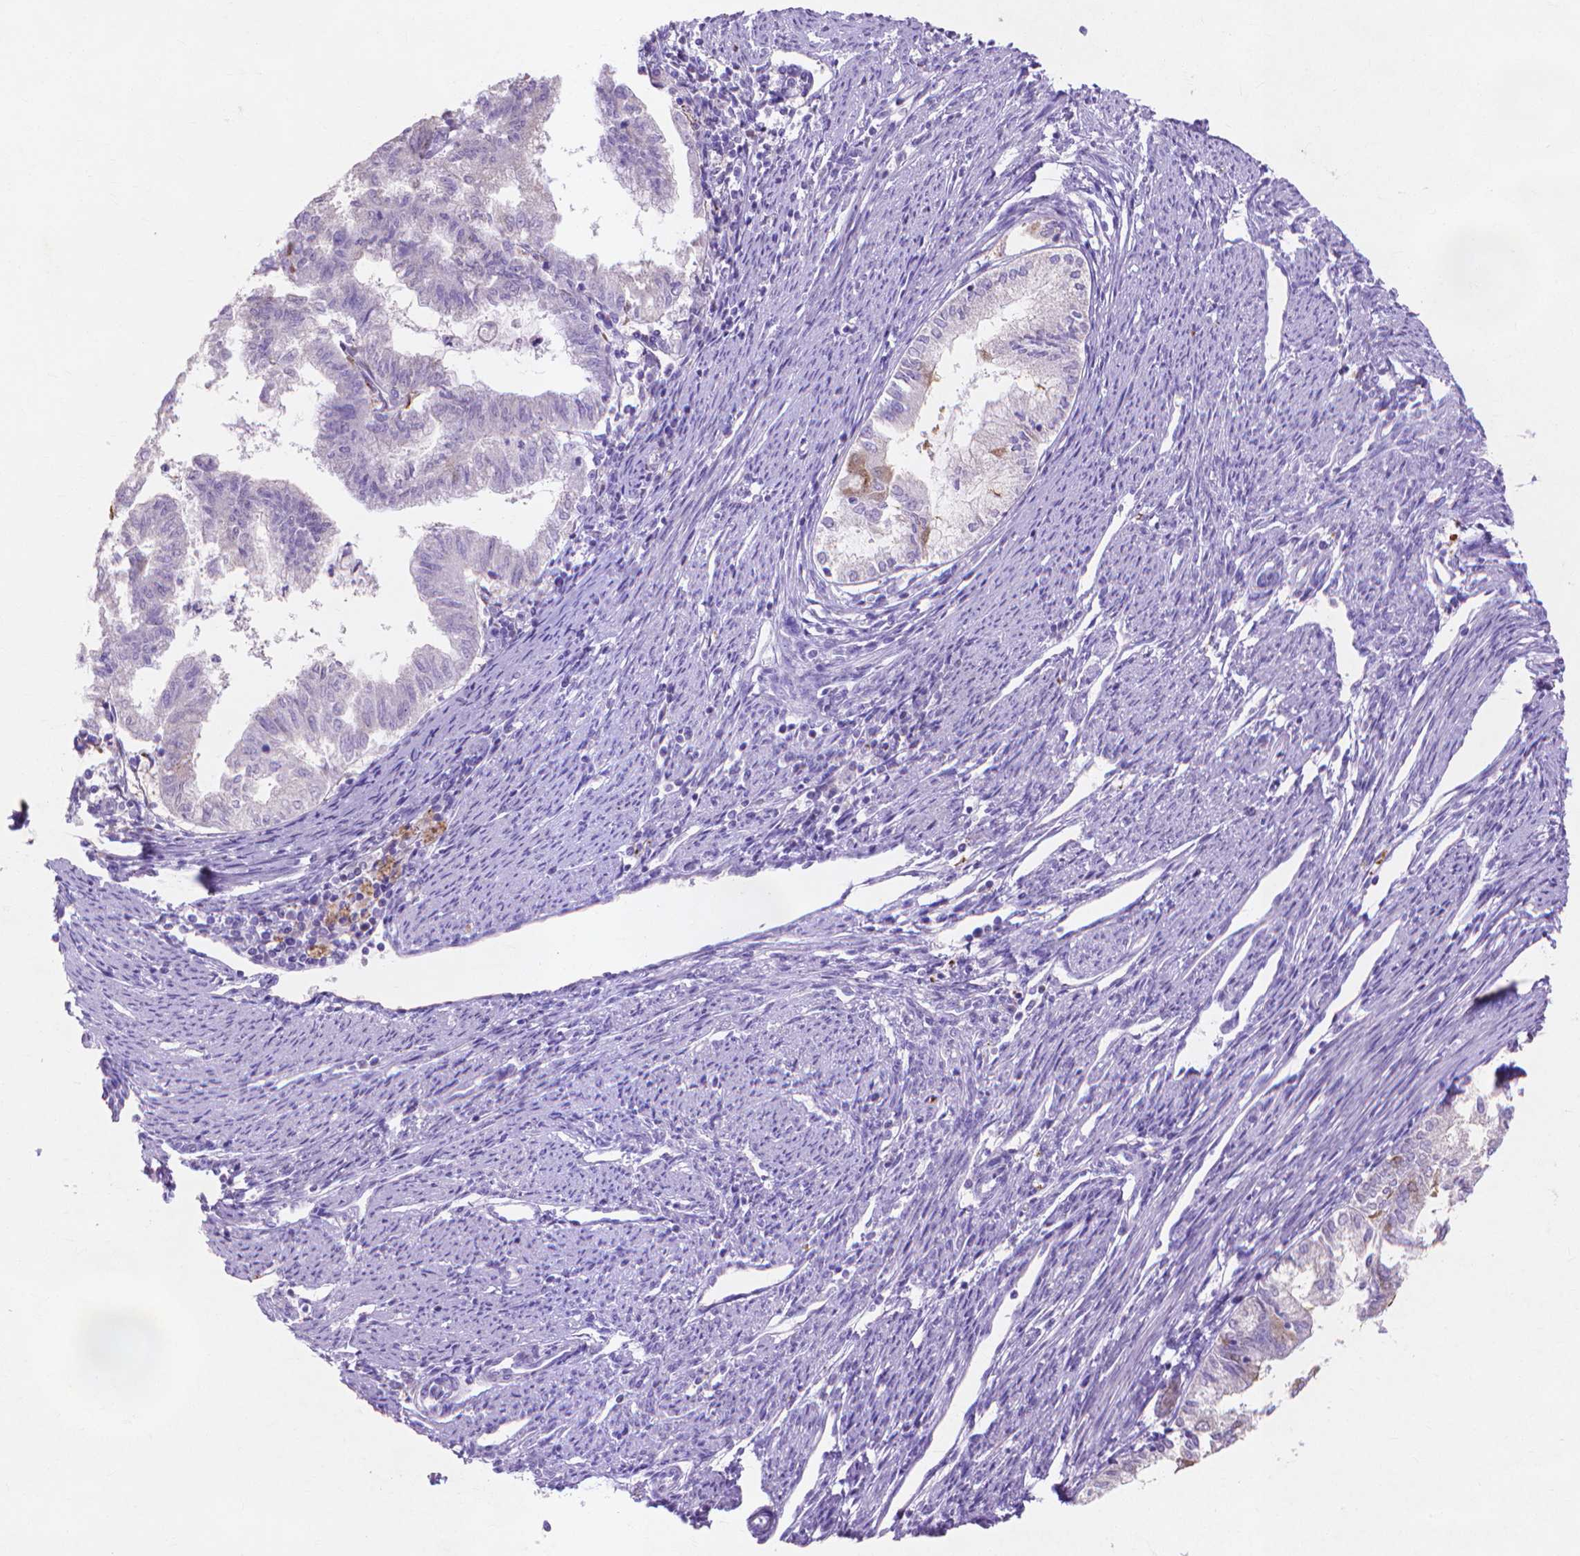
{"staining": {"intensity": "negative", "quantity": "none", "location": "none"}, "tissue": "endometrial cancer", "cell_type": "Tumor cells", "image_type": "cancer", "snomed": [{"axis": "morphology", "description": "Adenocarcinoma, NOS"}, {"axis": "topography", "description": "Endometrium"}], "caption": "Immunohistochemistry image of endometrial cancer (adenocarcinoma) stained for a protein (brown), which displays no staining in tumor cells.", "gene": "MMP11", "patient": {"sex": "female", "age": 79}}